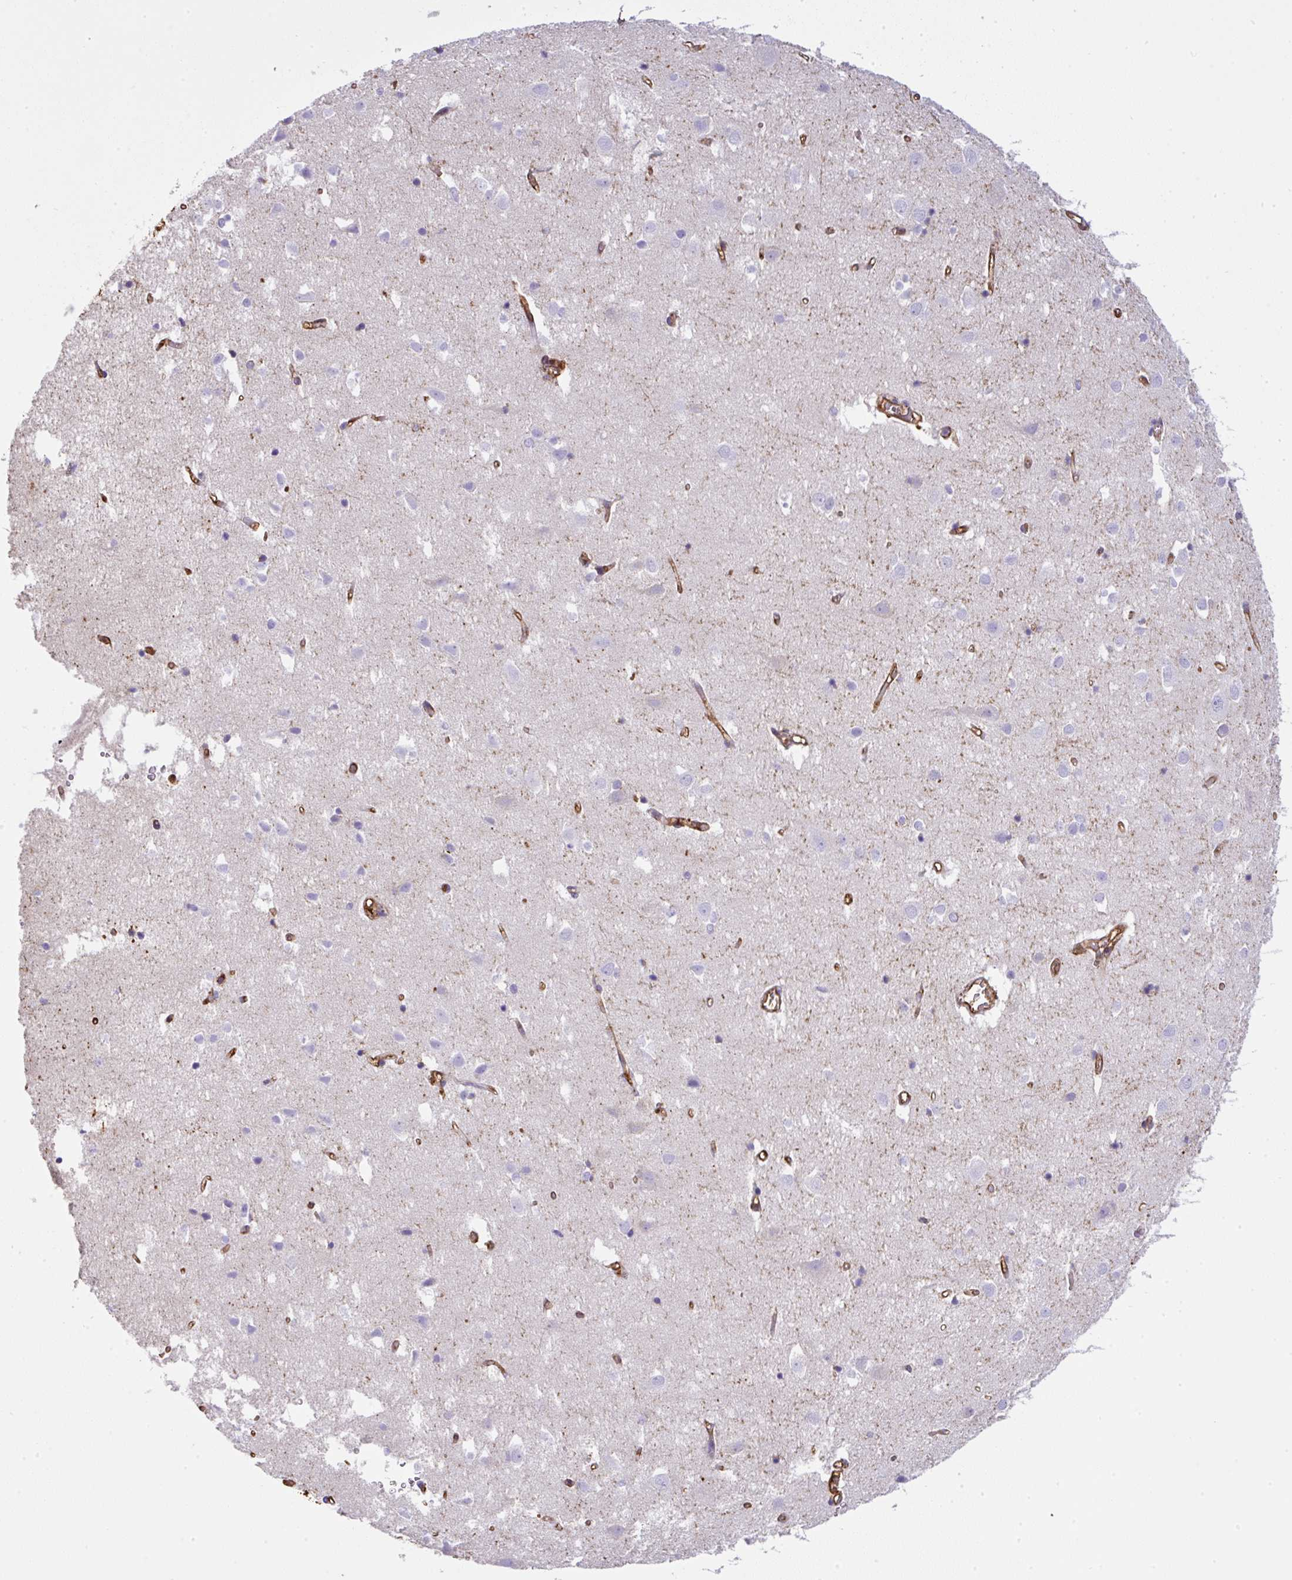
{"staining": {"intensity": "strong", "quantity": ">75%", "location": "cytoplasmic/membranous"}, "tissue": "cerebral cortex", "cell_type": "Endothelial cells", "image_type": "normal", "snomed": [{"axis": "morphology", "description": "Normal tissue, NOS"}, {"axis": "topography", "description": "Cerebral cortex"}], "caption": "DAB (3,3'-diaminobenzidine) immunohistochemical staining of unremarkable human cerebral cortex demonstrates strong cytoplasmic/membranous protein positivity in approximately >75% of endothelial cells. (DAB (3,3'-diaminobenzidine) = brown stain, brightfield microscopy at high magnification).", "gene": "MAGEB5", "patient": {"sex": "male", "age": 70}}